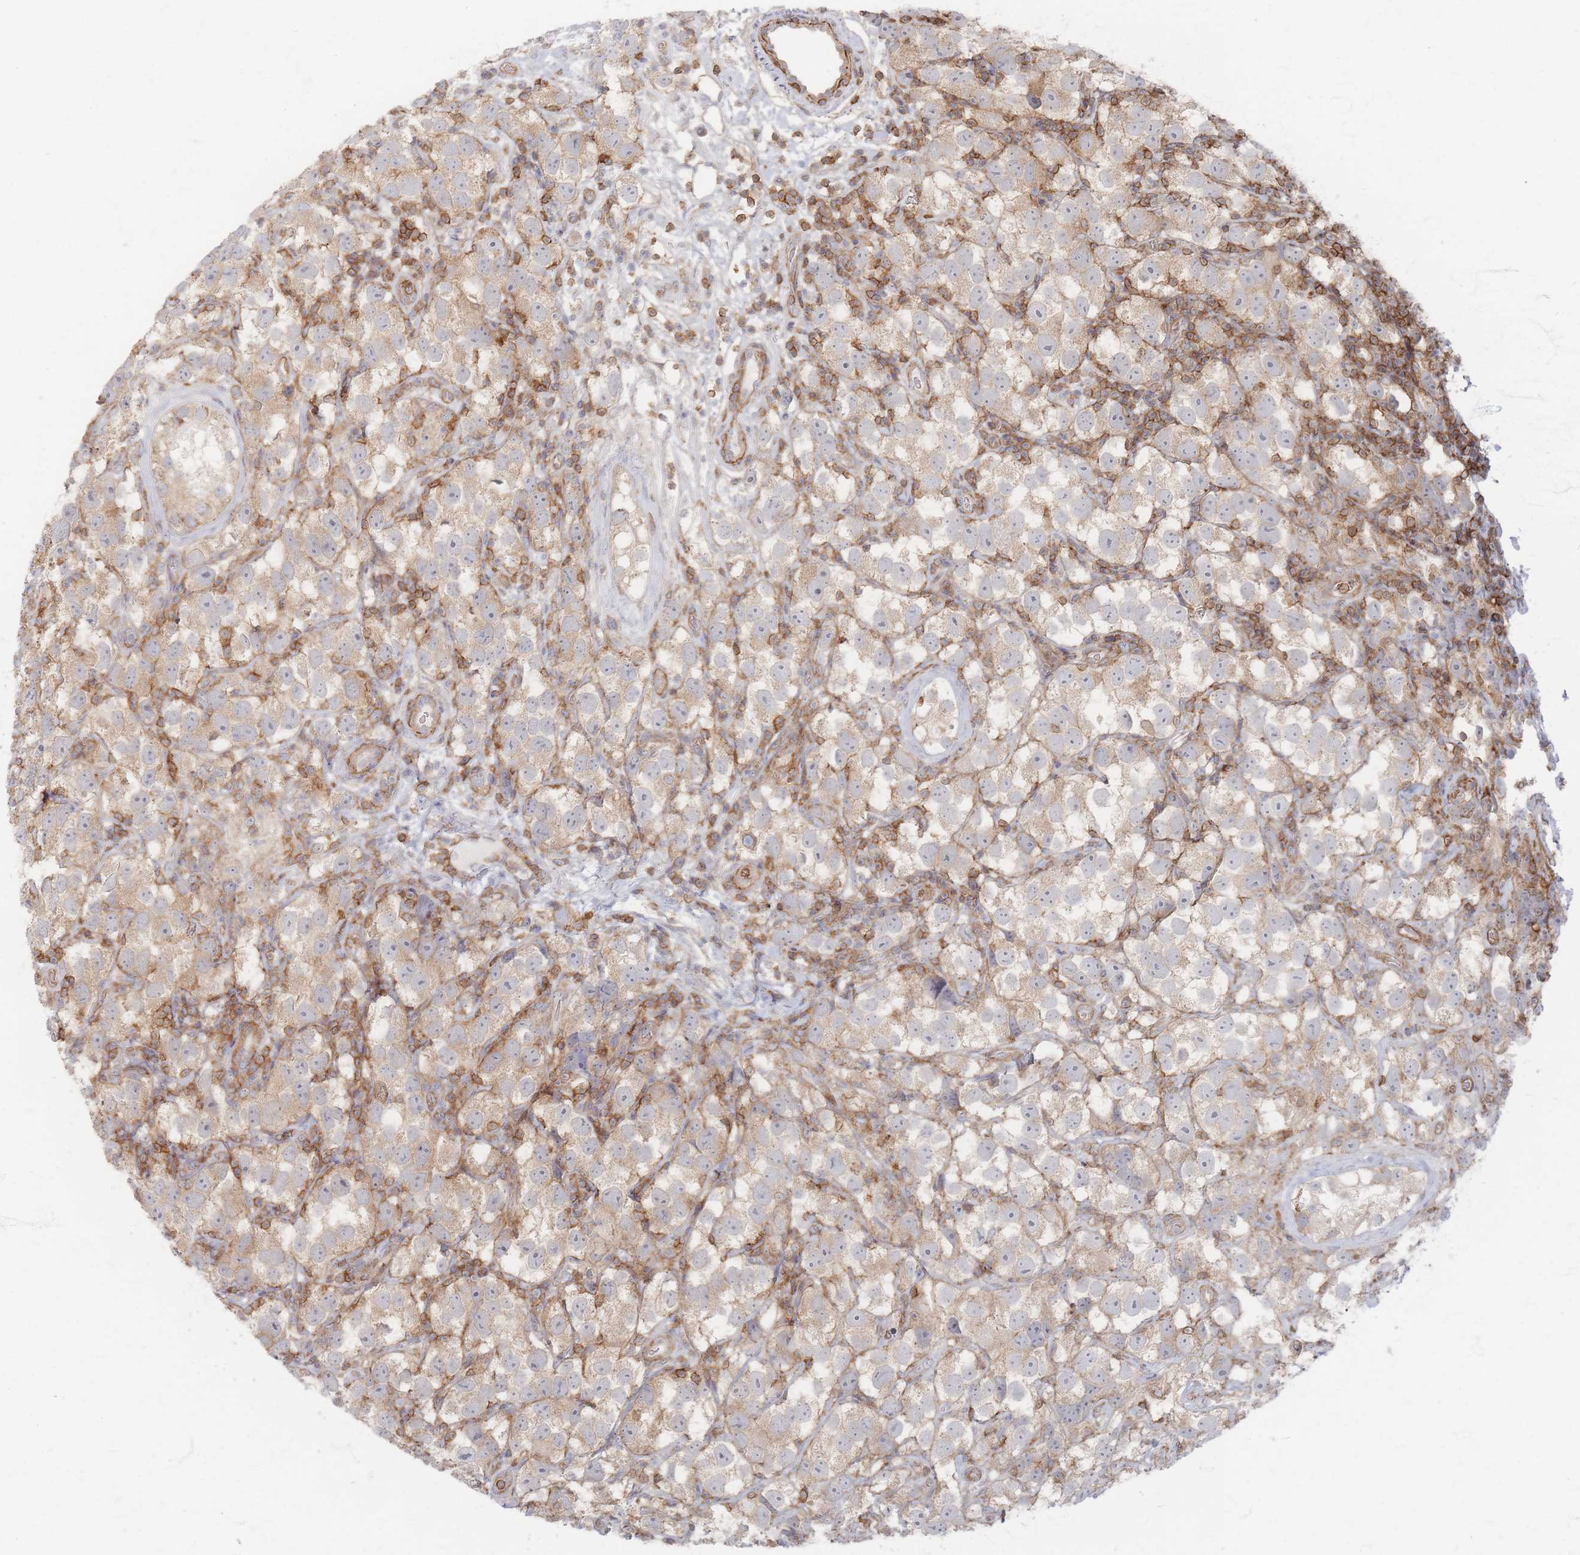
{"staining": {"intensity": "weak", "quantity": "25%-75%", "location": "cytoplasmic/membranous"}, "tissue": "testis cancer", "cell_type": "Tumor cells", "image_type": "cancer", "snomed": [{"axis": "morphology", "description": "Seminoma, NOS"}, {"axis": "topography", "description": "Testis"}], "caption": "Immunohistochemistry of human seminoma (testis) displays low levels of weak cytoplasmic/membranous expression in approximately 25%-75% of tumor cells.", "gene": "ZNF852", "patient": {"sex": "male", "age": 26}}